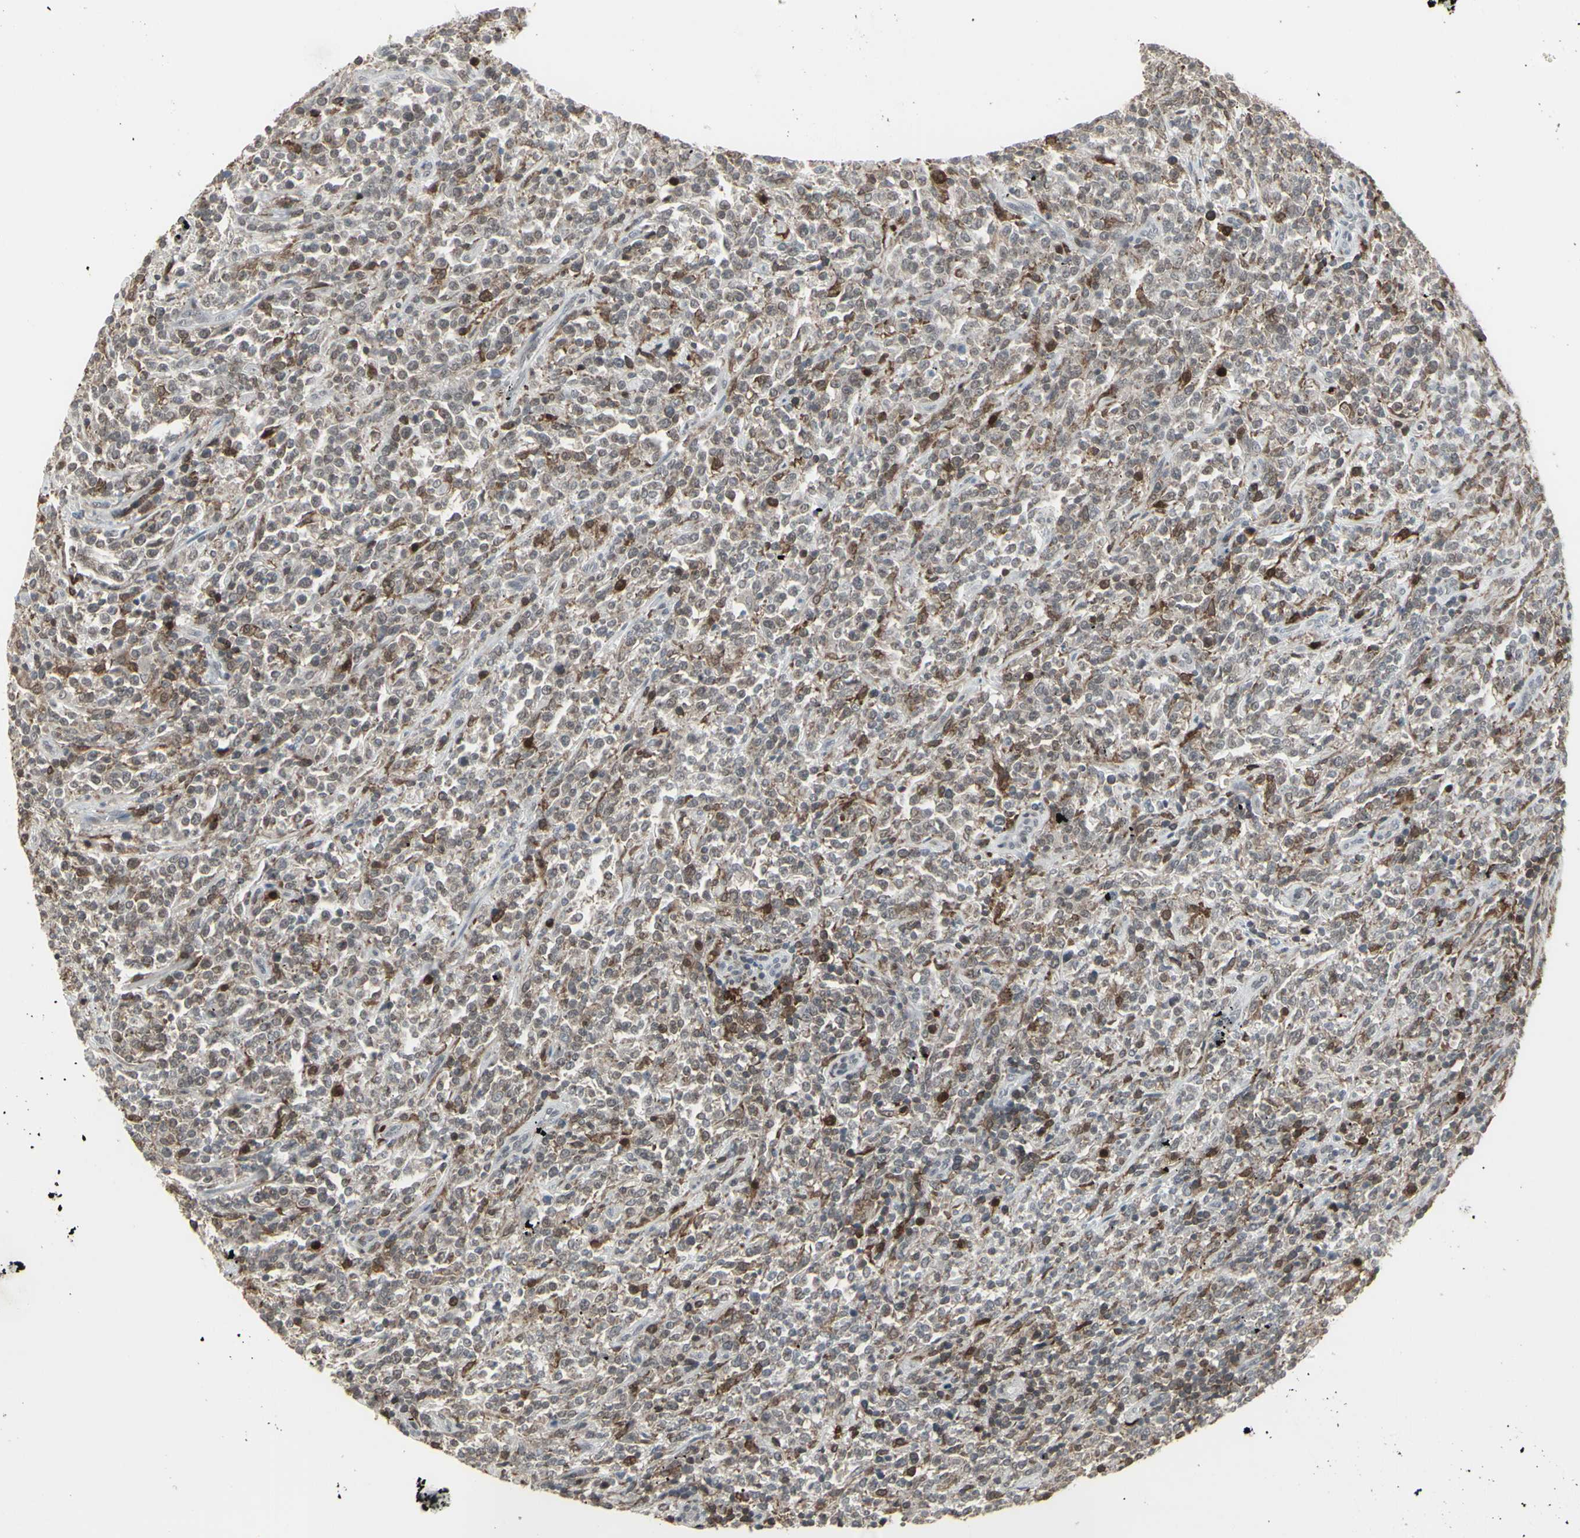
{"staining": {"intensity": "moderate", "quantity": "25%-75%", "location": "cytoplasmic/membranous,nuclear"}, "tissue": "lymphoma", "cell_type": "Tumor cells", "image_type": "cancer", "snomed": [{"axis": "morphology", "description": "Malignant lymphoma, non-Hodgkin's type, High grade"}, {"axis": "topography", "description": "Soft tissue"}], "caption": "Tumor cells display medium levels of moderate cytoplasmic/membranous and nuclear positivity in approximately 25%-75% of cells in lymphoma. (DAB (3,3'-diaminobenzidine) IHC with brightfield microscopy, high magnification).", "gene": "SAMSN1", "patient": {"sex": "male", "age": 18}}